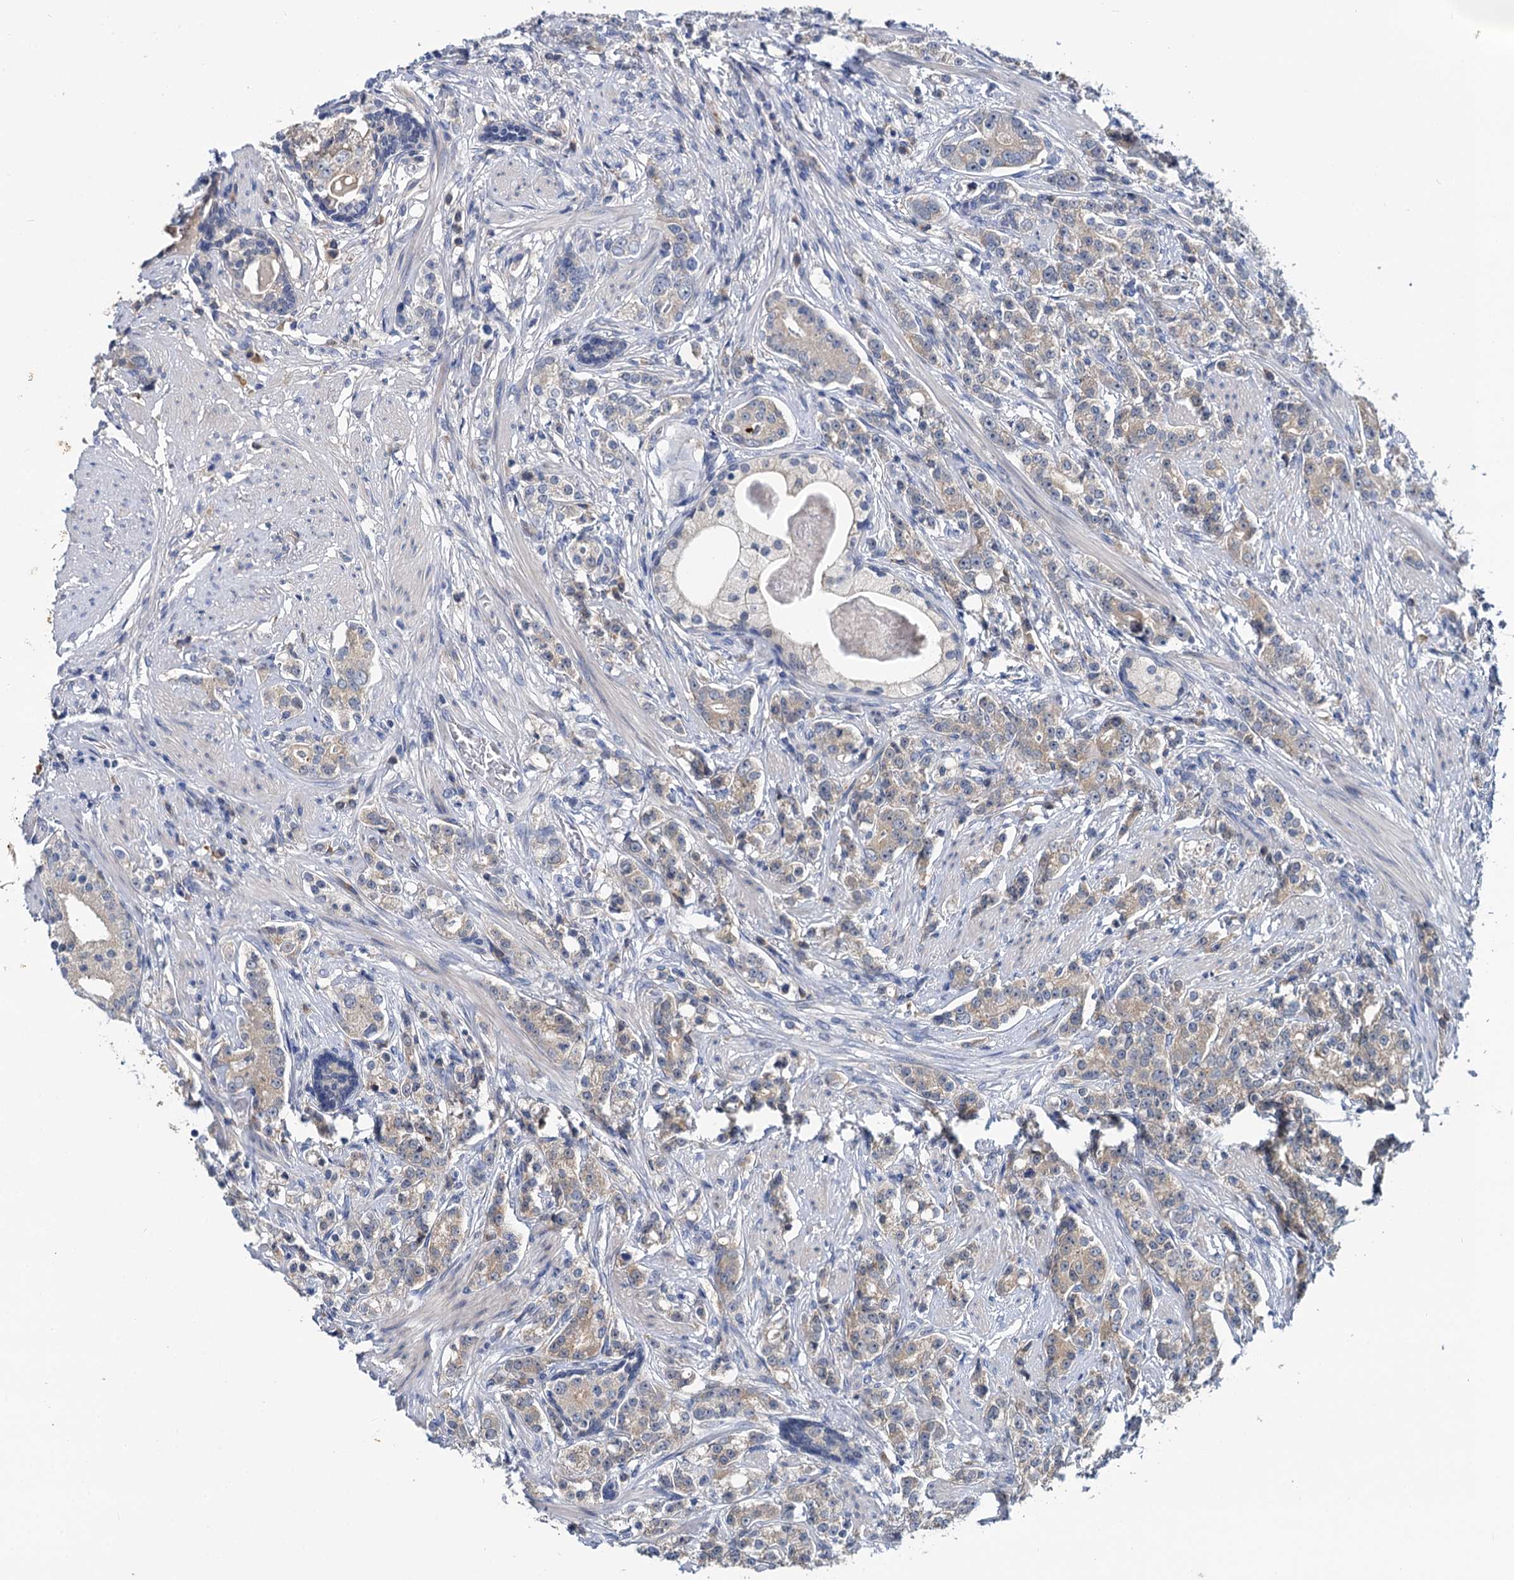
{"staining": {"intensity": "weak", "quantity": "<25%", "location": "cytoplasmic/membranous"}, "tissue": "prostate cancer", "cell_type": "Tumor cells", "image_type": "cancer", "snomed": [{"axis": "morphology", "description": "Adenocarcinoma, High grade"}, {"axis": "topography", "description": "Prostate"}], "caption": "IHC of human prostate cancer (high-grade adenocarcinoma) reveals no staining in tumor cells.", "gene": "ANKRD42", "patient": {"sex": "male", "age": 69}}